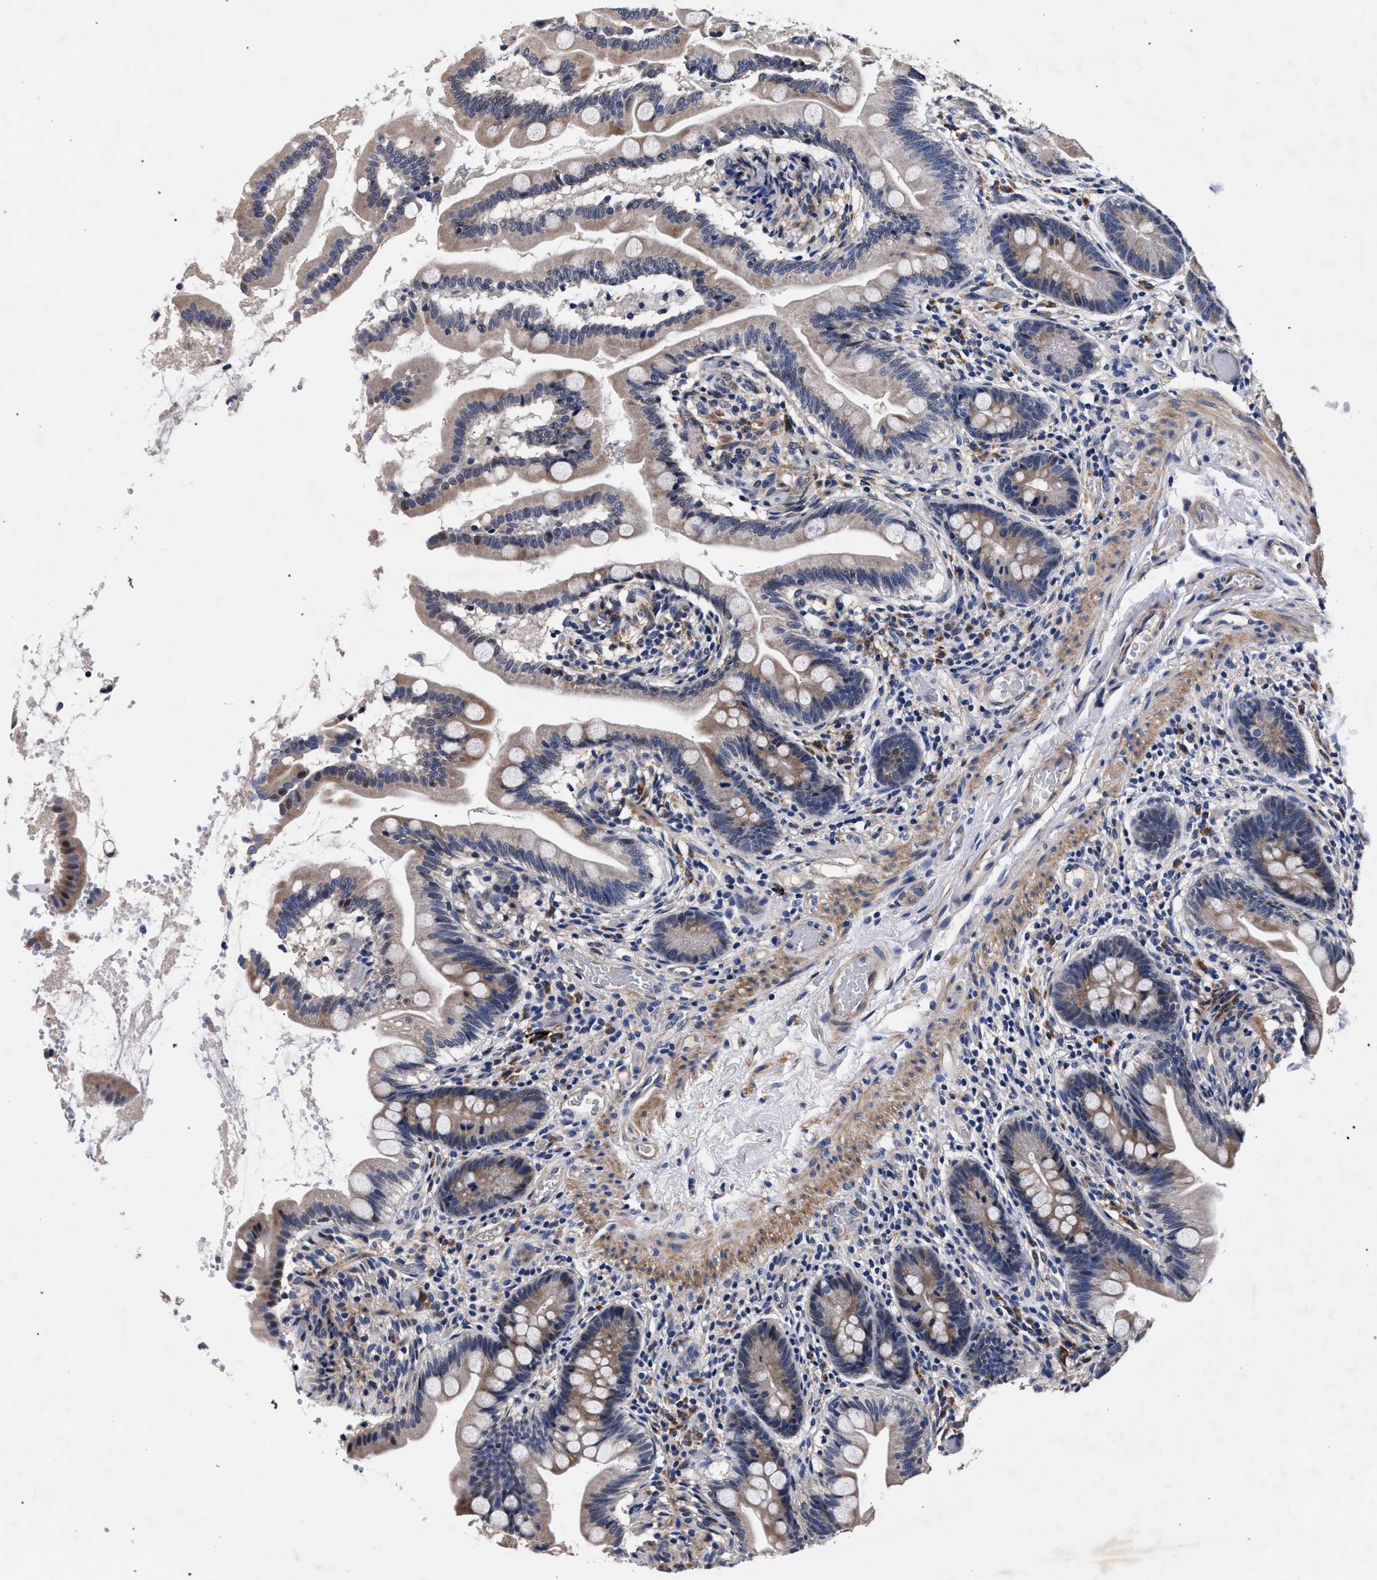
{"staining": {"intensity": "moderate", "quantity": "25%-75%", "location": "cytoplasmic/membranous,nuclear"}, "tissue": "small intestine", "cell_type": "Glandular cells", "image_type": "normal", "snomed": [{"axis": "morphology", "description": "Normal tissue, NOS"}, {"axis": "topography", "description": "Small intestine"}], "caption": "Immunohistochemical staining of benign human small intestine displays moderate cytoplasmic/membranous,nuclear protein positivity in approximately 25%-75% of glandular cells. (Brightfield microscopy of DAB IHC at high magnification).", "gene": "CFAP95", "patient": {"sex": "female", "age": 56}}